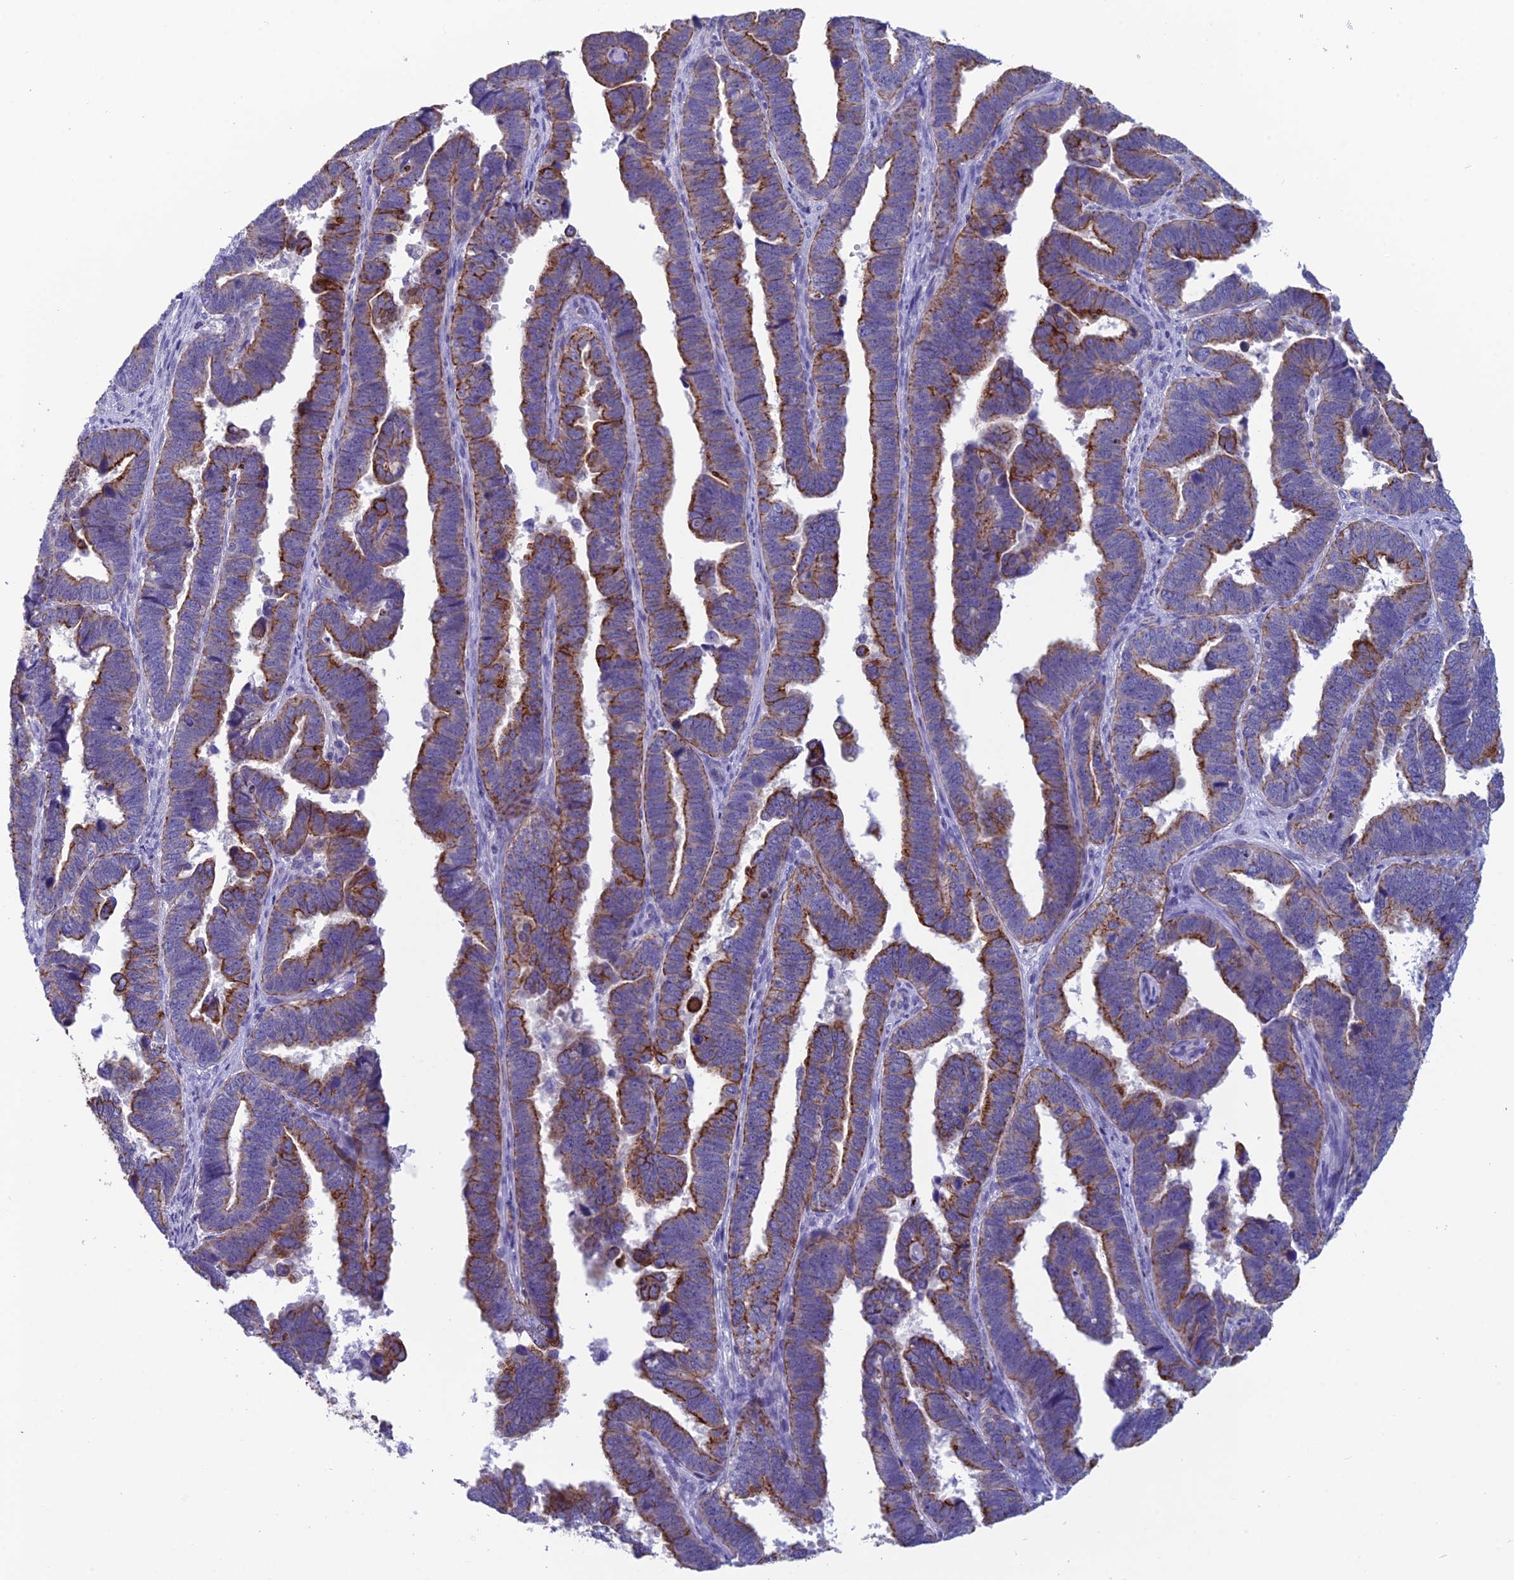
{"staining": {"intensity": "strong", "quantity": ">75%", "location": "cytoplasmic/membranous"}, "tissue": "endometrial cancer", "cell_type": "Tumor cells", "image_type": "cancer", "snomed": [{"axis": "morphology", "description": "Adenocarcinoma, NOS"}, {"axis": "topography", "description": "Endometrium"}], "caption": "This is an image of immunohistochemistry staining of endometrial cancer (adenocarcinoma), which shows strong positivity in the cytoplasmic/membranous of tumor cells.", "gene": "RBM41", "patient": {"sex": "female", "age": 75}}